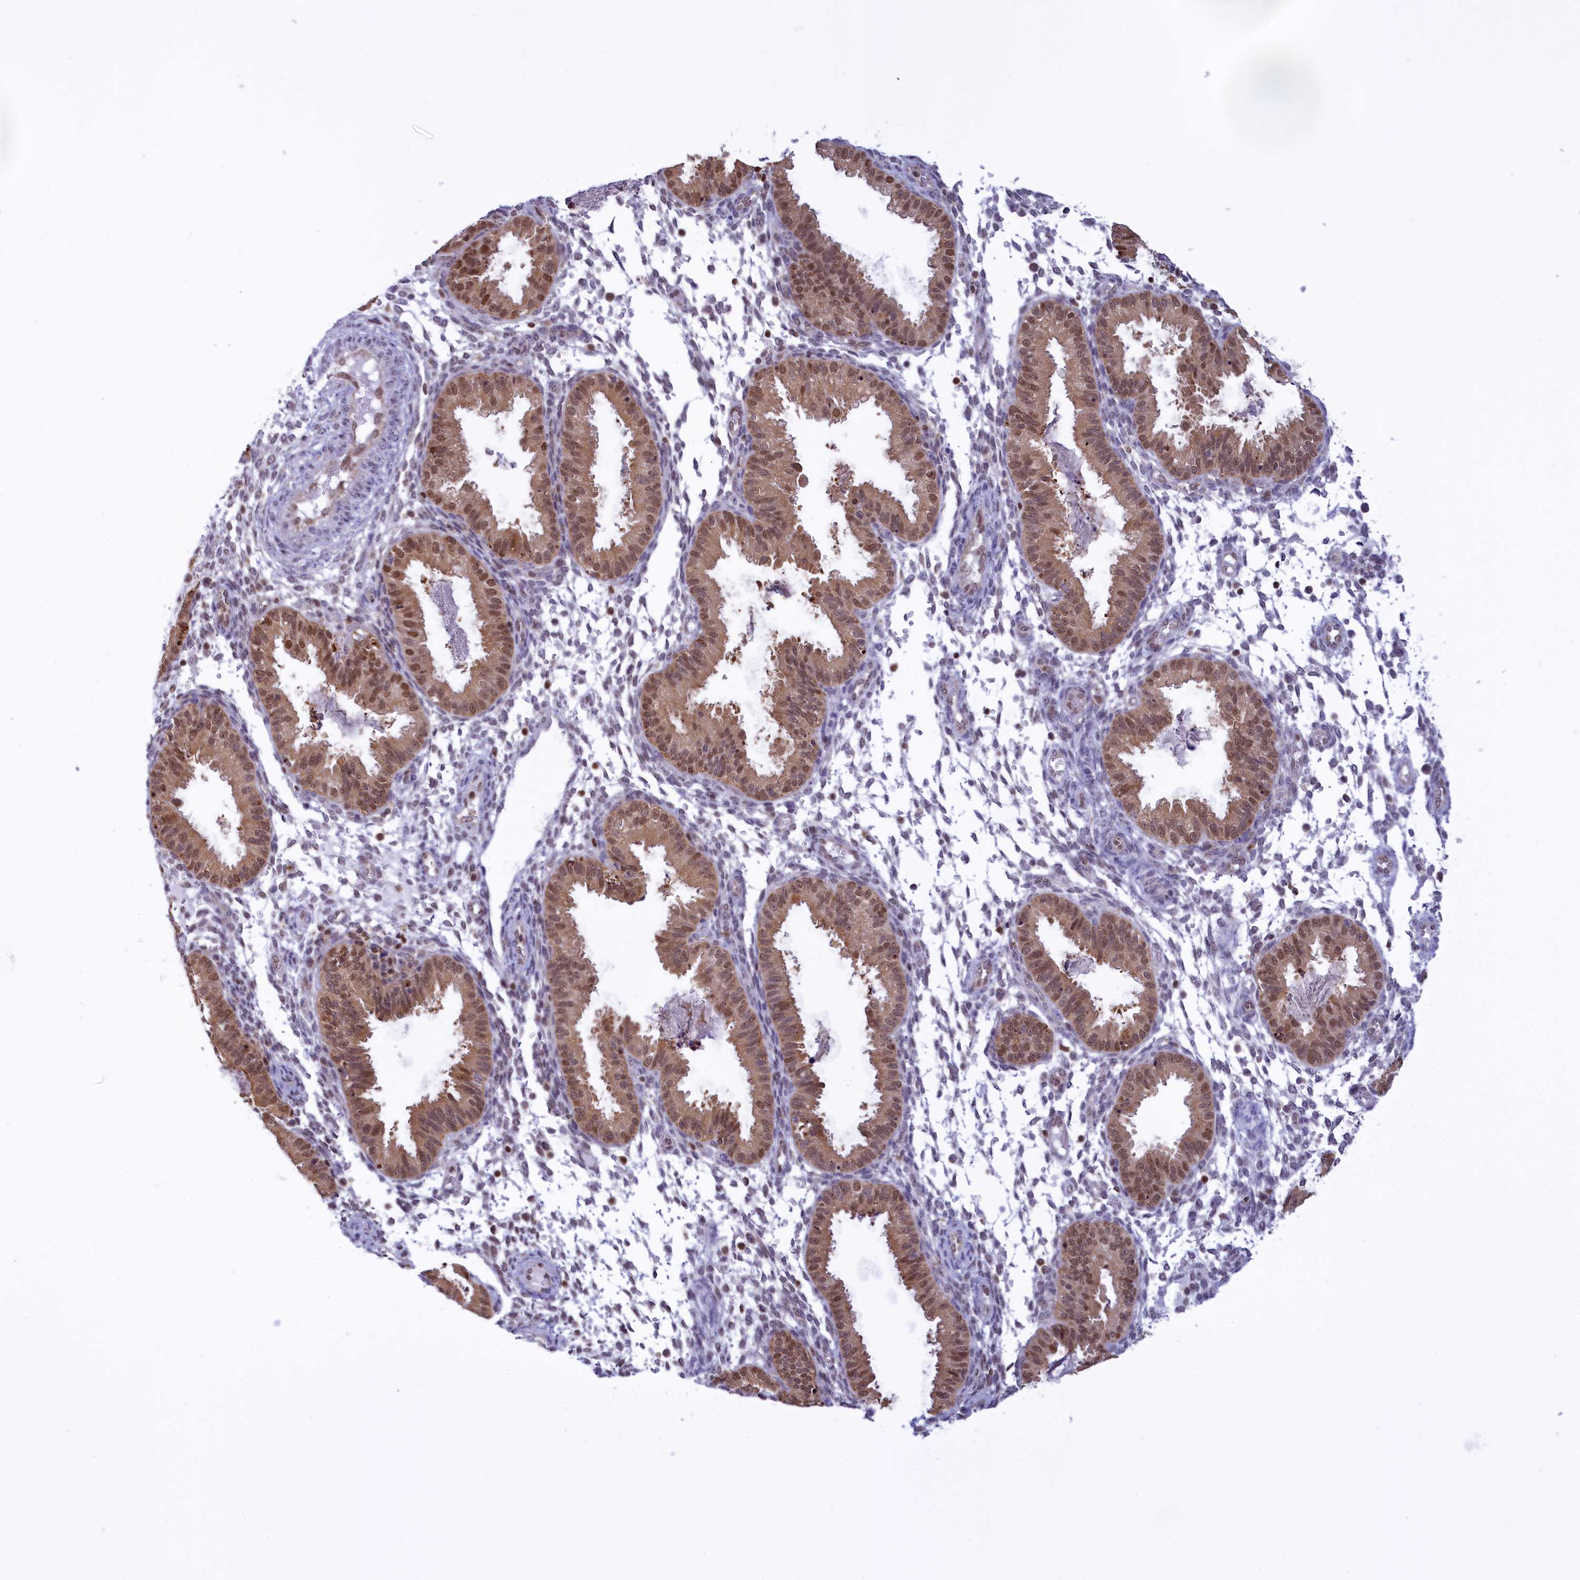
{"staining": {"intensity": "negative", "quantity": "none", "location": "none"}, "tissue": "endometrium", "cell_type": "Cells in endometrial stroma", "image_type": "normal", "snomed": [{"axis": "morphology", "description": "Normal tissue, NOS"}, {"axis": "topography", "description": "Endometrium"}], "caption": "IHC of unremarkable human endometrium reveals no staining in cells in endometrial stroma.", "gene": "IZUMO2", "patient": {"sex": "female", "age": 33}}